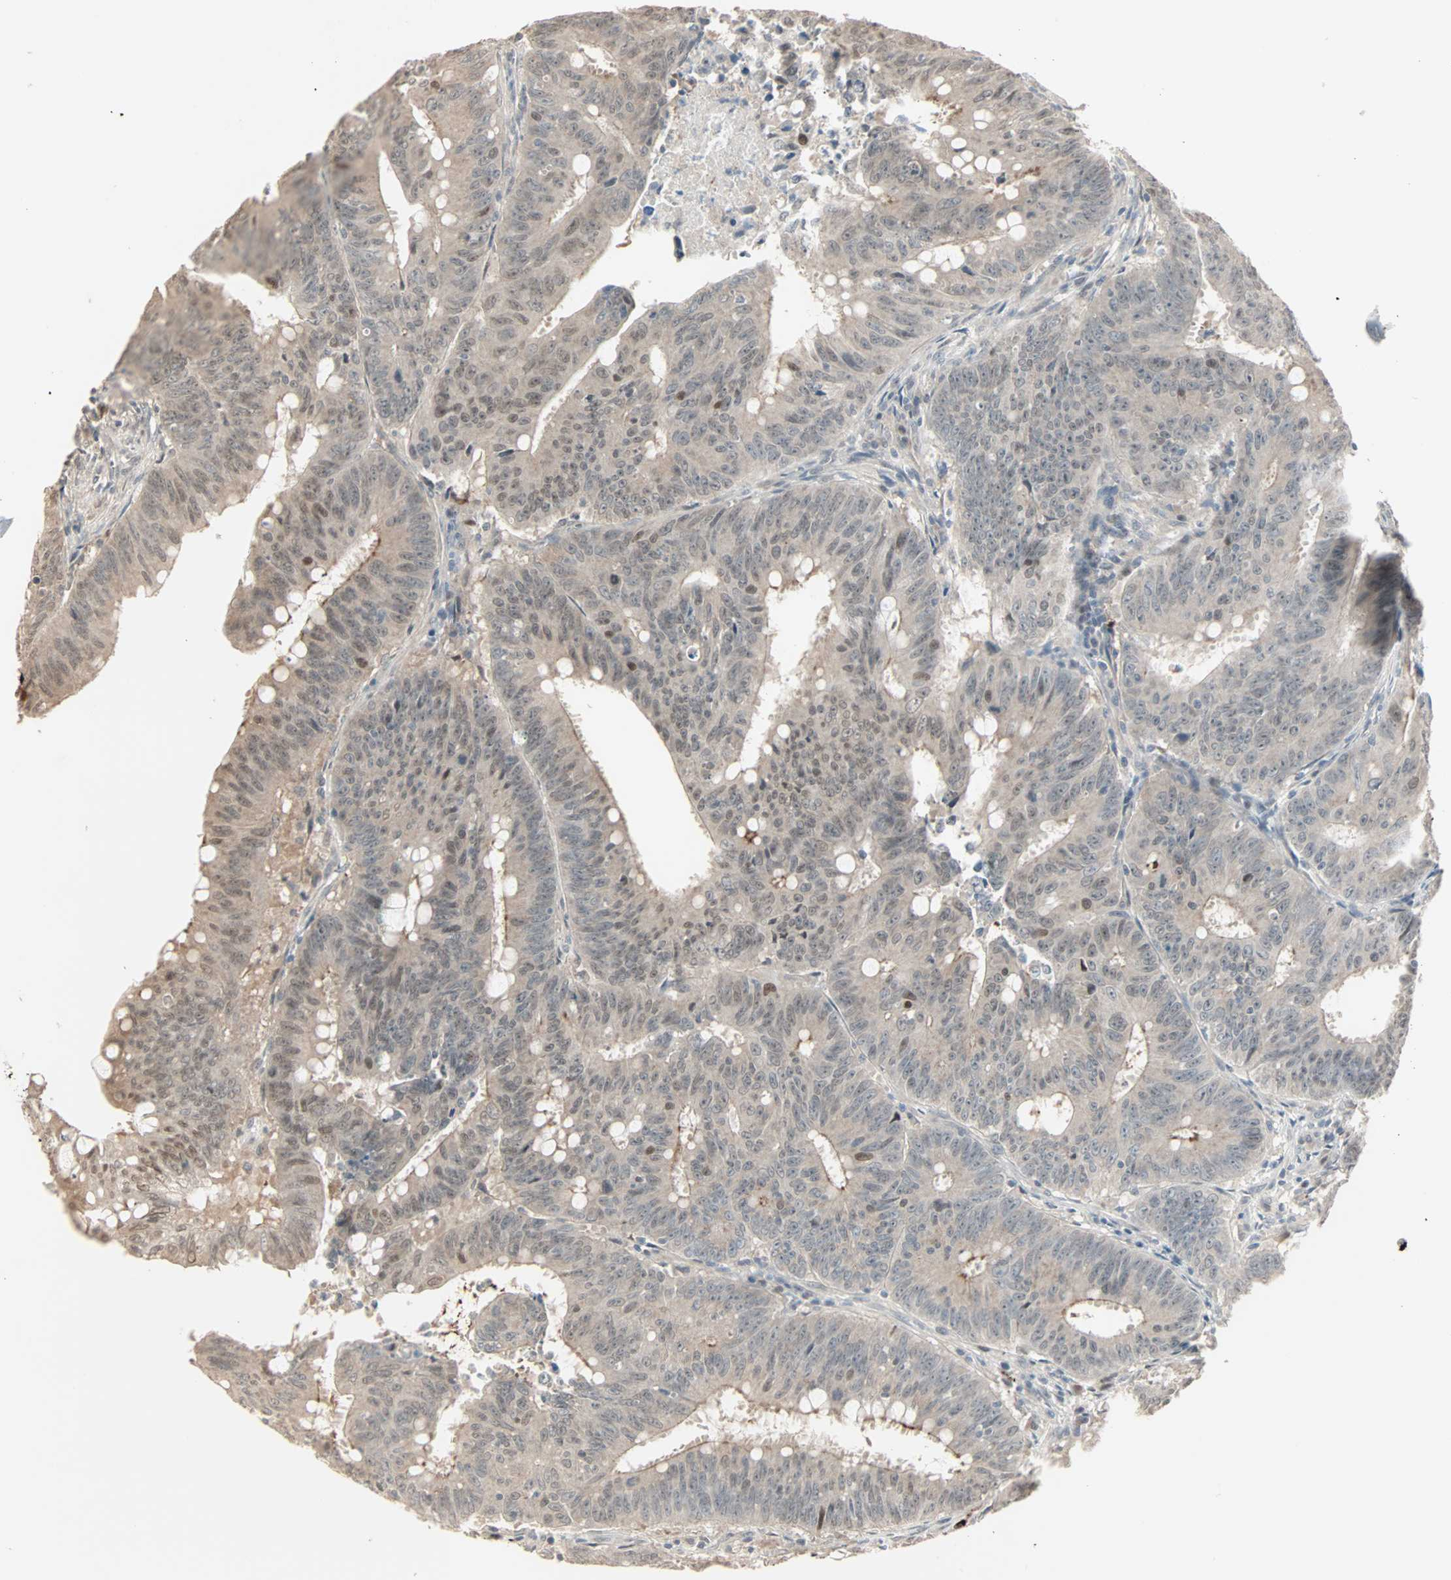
{"staining": {"intensity": "moderate", "quantity": ">75%", "location": "cytoplasmic/membranous,nuclear"}, "tissue": "colorectal cancer", "cell_type": "Tumor cells", "image_type": "cancer", "snomed": [{"axis": "morphology", "description": "Adenocarcinoma, NOS"}, {"axis": "topography", "description": "Colon"}], "caption": "A histopathology image showing moderate cytoplasmic/membranous and nuclear expression in about >75% of tumor cells in colorectal adenocarcinoma, as visualized by brown immunohistochemical staining.", "gene": "KDM4A", "patient": {"sex": "male", "age": 45}}